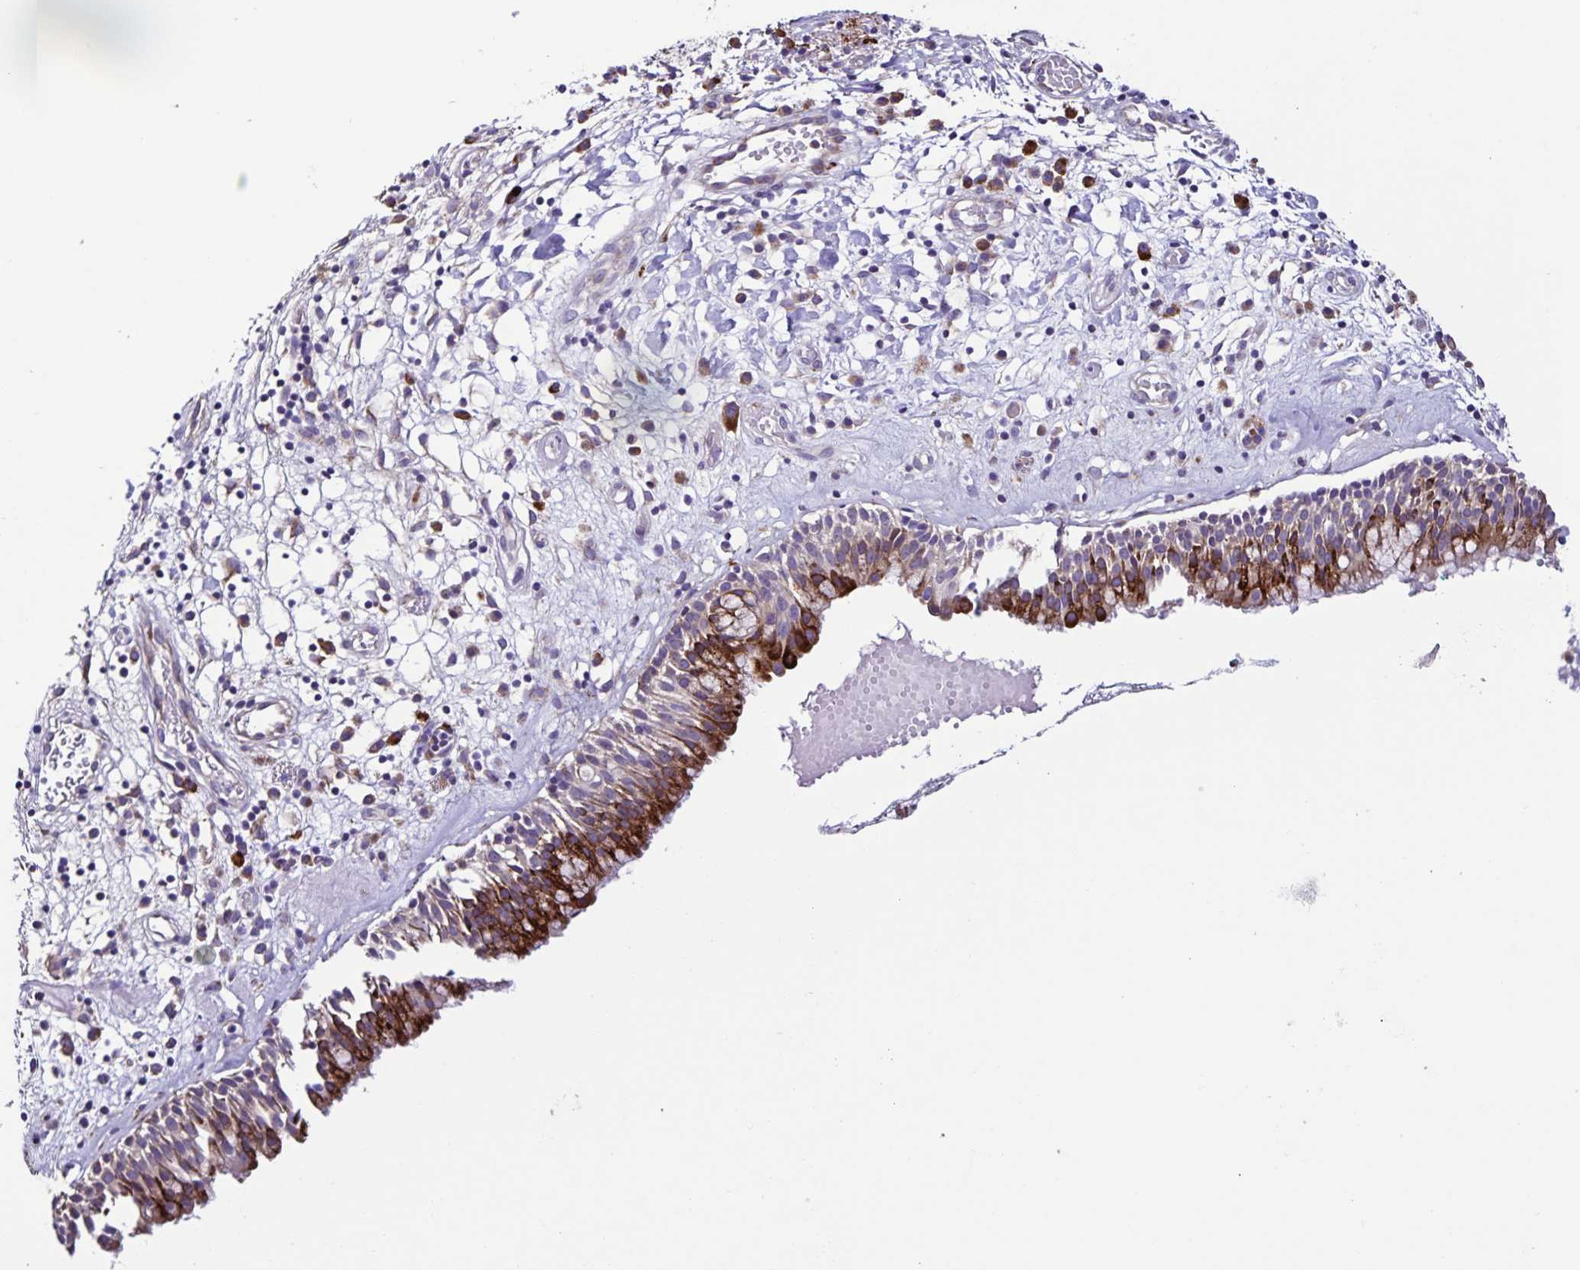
{"staining": {"intensity": "strong", "quantity": "25%-75%", "location": "cytoplasmic/membranous"}, "tissue": "nasopharynx", "cell_type": "Respiratory epithelial cells", "image_type": "normal", "snomed": [{"axis": "morphology", "description": "Normal tissue, NOS"}, {"axis": "morphology", "description": "Basal cell carcinoma"}, {"axis": "topography", "description": "Cartilage tissue"}, {"axis": "topography", "description": "Nasopharynx"}, {"axis": "topography", "description": "Oral tissue"}], "caption": "High-magnification brightfield microscopy of normal nasopharynx stained with DAB (brown) and counterstained with hematoxylin (blue). respiratory epithelial cells exhibit strong cytoplasmic/membranous staining is appreciated in about25%-75% of cells.", "gene": "OSBPL5", "patient": {"sex": "female", "age": 77}}